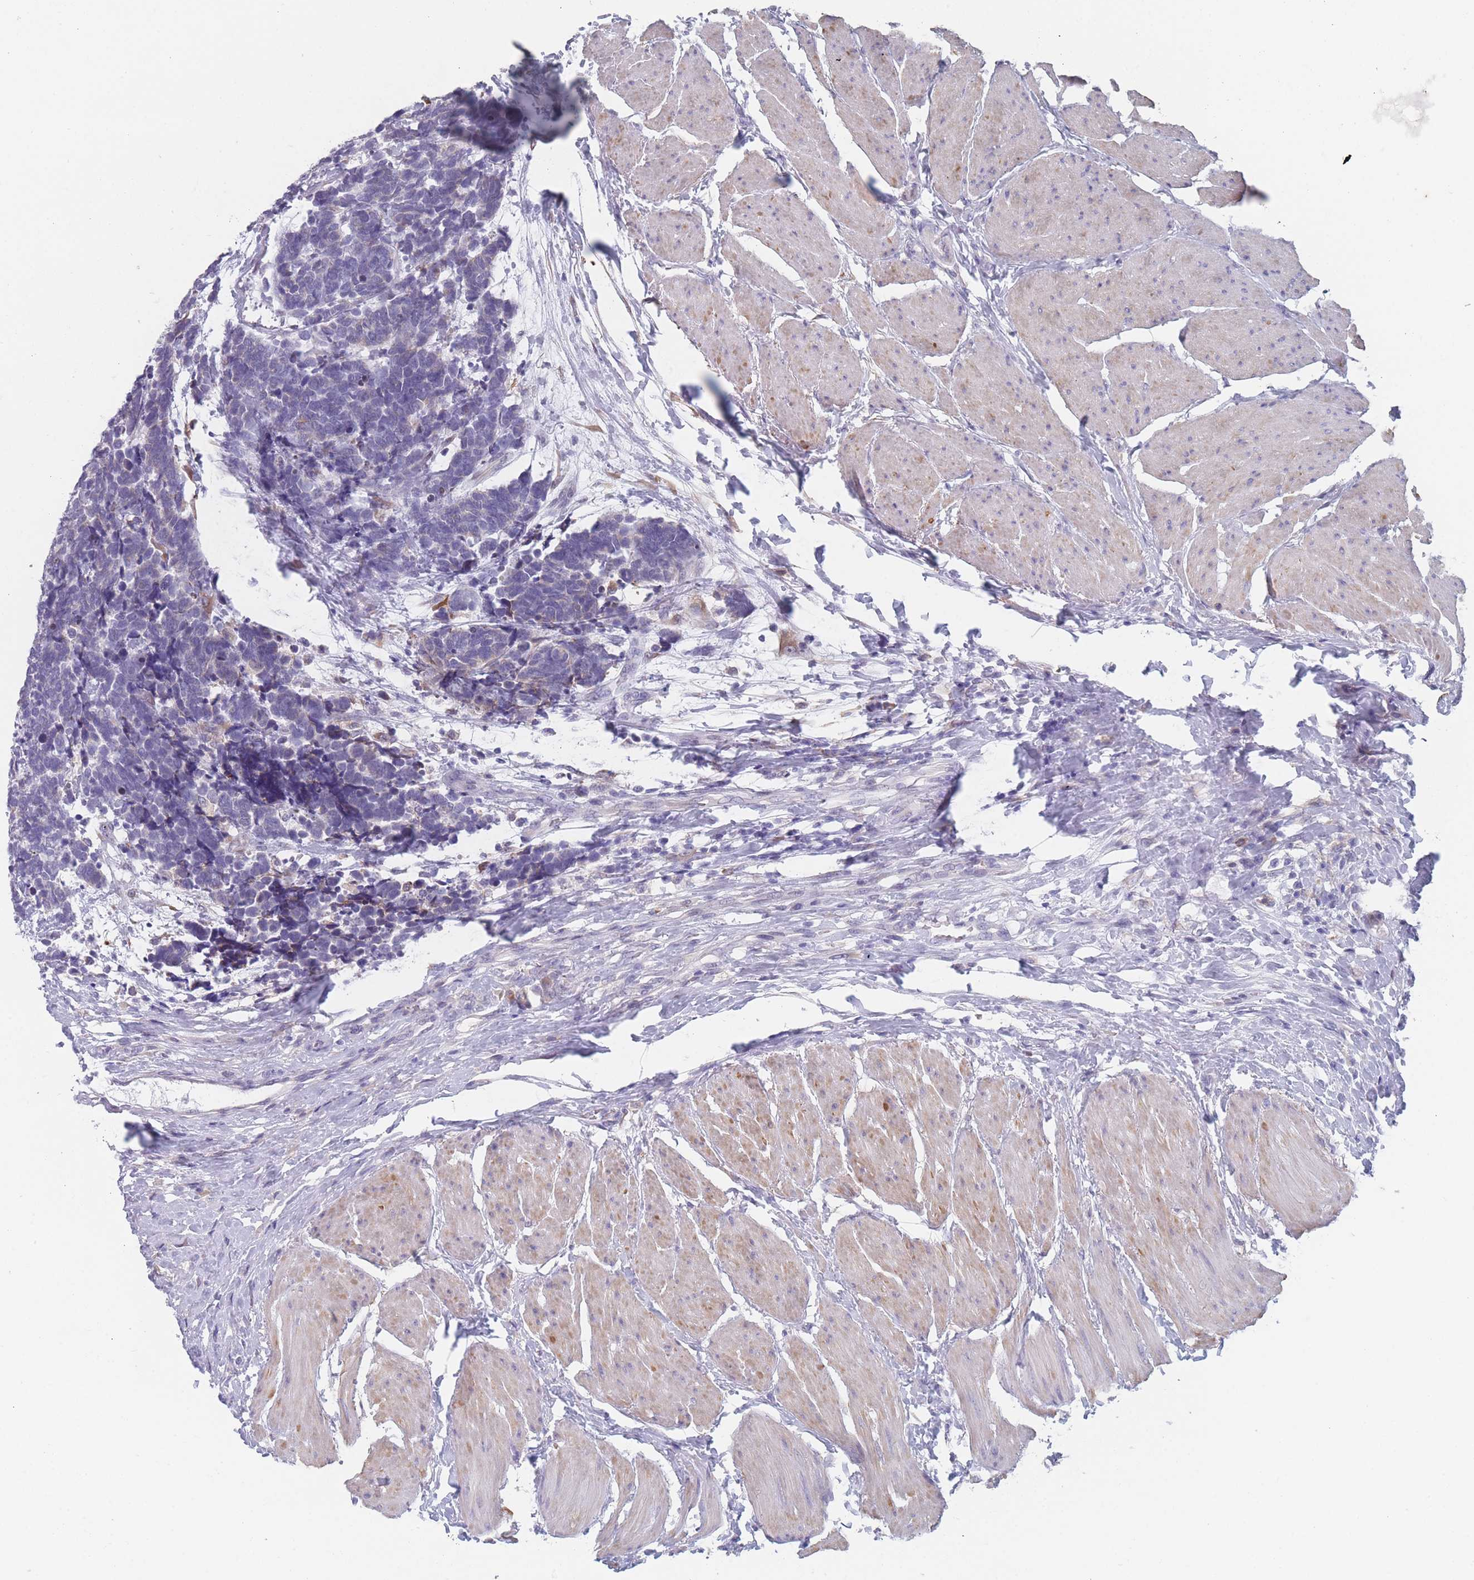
{"staining": {"intensity": "negative", "quantity": "none", "location": "none"}, "tissue": "carcinoid", "cell_type": "Tumor cells", "image_type": "cancer", "snomed": [{"axis": "morphology", "description": "Carcinoma, NOS"}, {"axis": "morphology", "description": "Carcinoid, malignant, NOS"}, {"axis": "topography", "description": "Urinary bladder"}], "caption": "Human carcinoid stained for a protein using immunohistochemistry reveals no positivity in tumor cells.", "gene": "TMED10", "patient": {"sex": "male", "age": 57}}